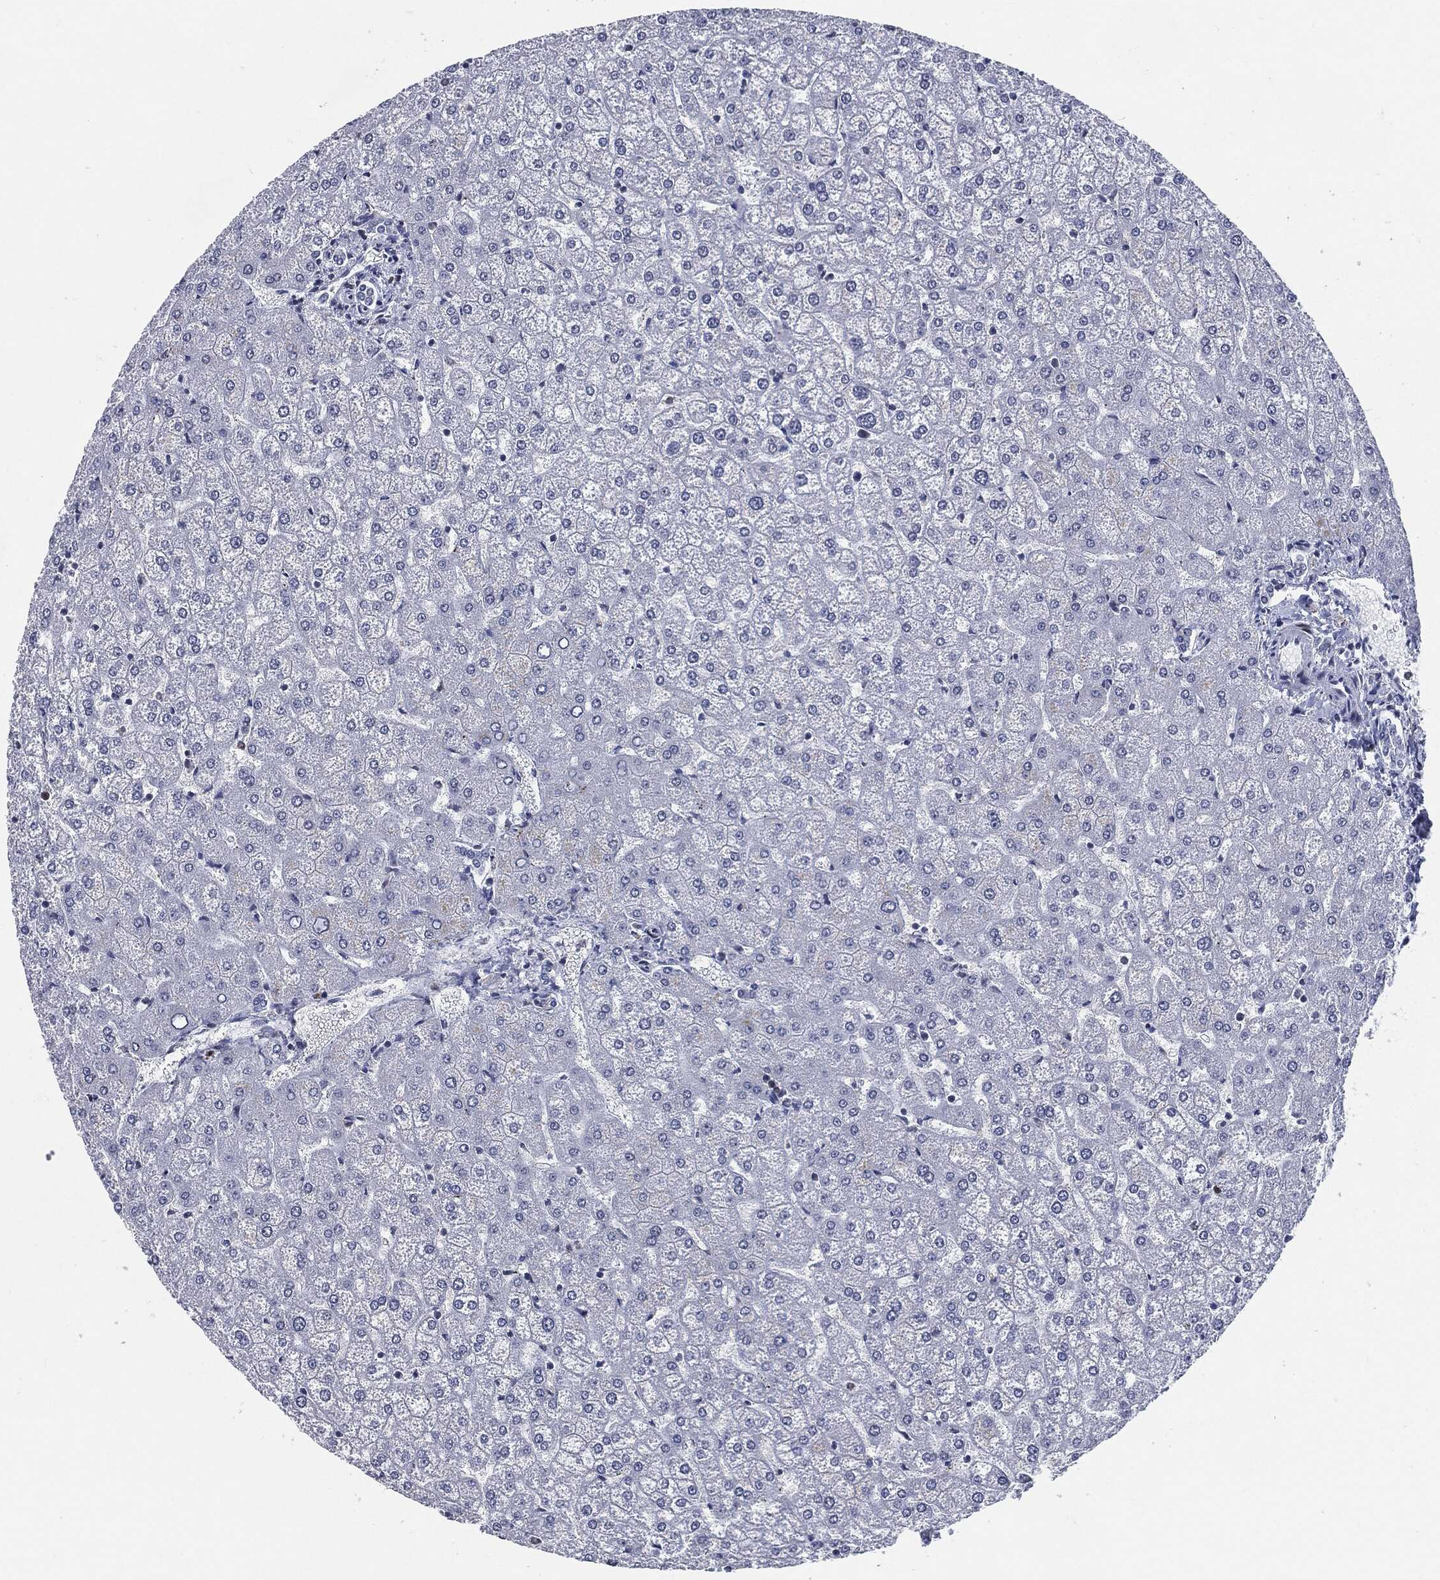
{"staining": {"intensity": "negative", "quantity": "none", "location": "none"}, "tissue": "liver", "cell_type": "Cholangiocytes", "image_type": "normal", "snomed": [{"axis": "morphology", "description": "Normal tissue, NOS"}, {"axis": "topography", "description": "Liver"}], "caption": "An immunohistochemistry photomicrograph of benign liver is shown. There is no staining in cholangiocytes of liver. The staining was performed using DAB (3,3'-diaminobenzidine) to visualize the protein expression in brown, while the nuclei were stained in blue with hematoxylin (Magnification: 20x).", "gene": "AKT2", "patient": {"sex": "female", "age": 32}}